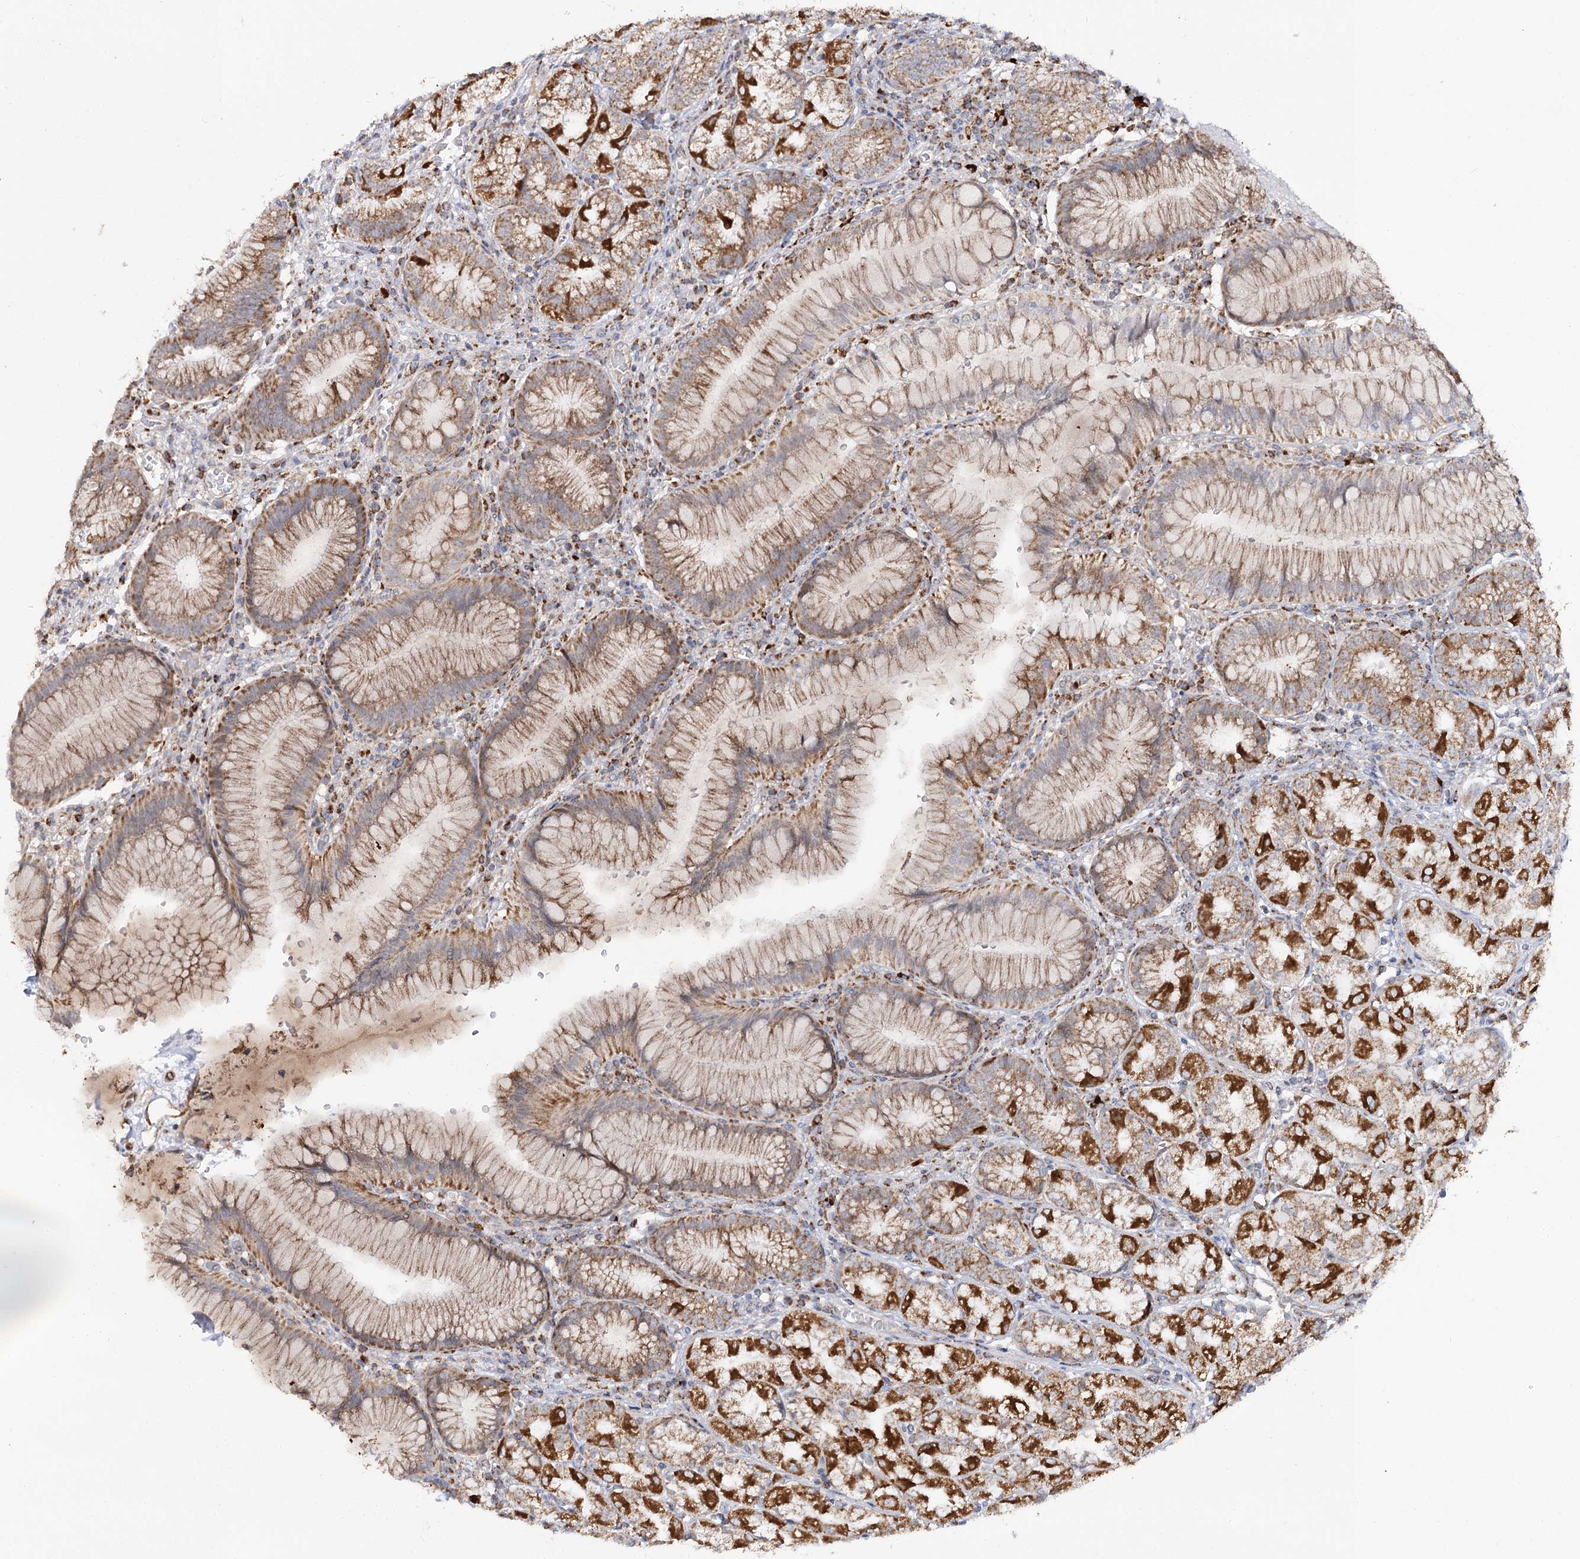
{"staining": {"intensity": "moderate", "quantity": ">75%", "location": "cytoplasmic/membranous"}, "tissue": "stomach", "cell_type": "Glandular cells", "image_type": "normal", "snomed": [{"axis": "morphology", "description": "Normal tissue, NOS"}, {"axis": "topography", "description": "Stomach"}], "caption": "IHC micrograph of unremarkable stomach: stomach stained using immunohistochemistry (IHC) displays medium levels of moderate protein expression localized specifically in the cytoplasmic/membranous of glandular cells, appearing as a cytoplasmic/membranous brown color.", "gene": "CBR4", "patient": {"sex": "male", "age": 55}}